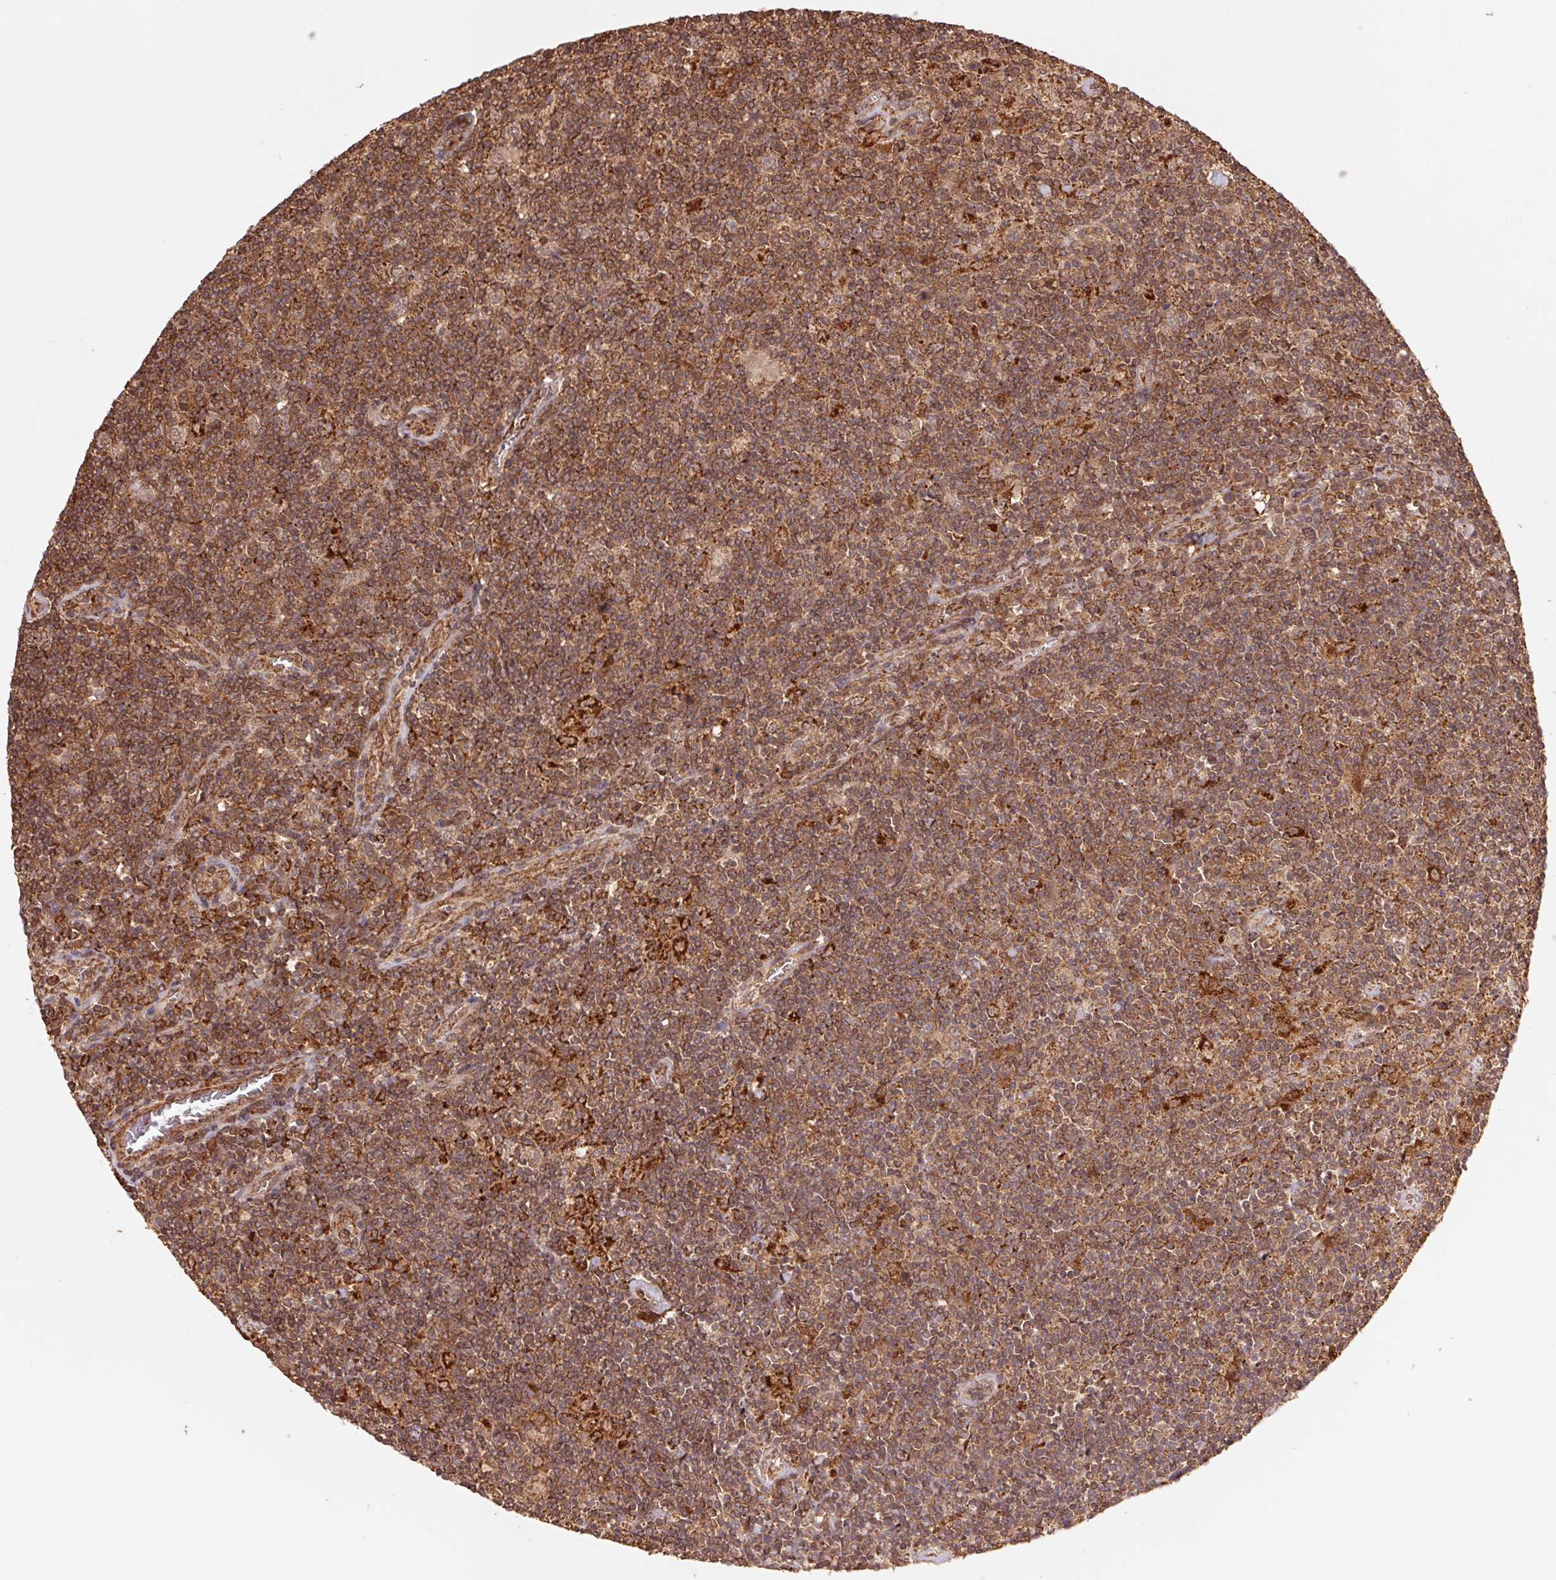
{"staining": {"intensity": "weak", "quantity": ">75%", "location": "cytoplasmic/membranous"}, "tissue": "lymphoma", "cell_type": "Tumor cells", "image_type": "cancer", "snomed": [{"axis": "morphology", "description": "Hodgkin's disease, NOS"}, {"axis": "topography", "description": "Lymph node"}], "caption": "The immunohistochemical stain labels weak cytoplasmic/membranous expression in tumor cells of Hodgkin's disease tissue.", "gene": "URM1", "patient": {"sex": "male", "age": 40}}